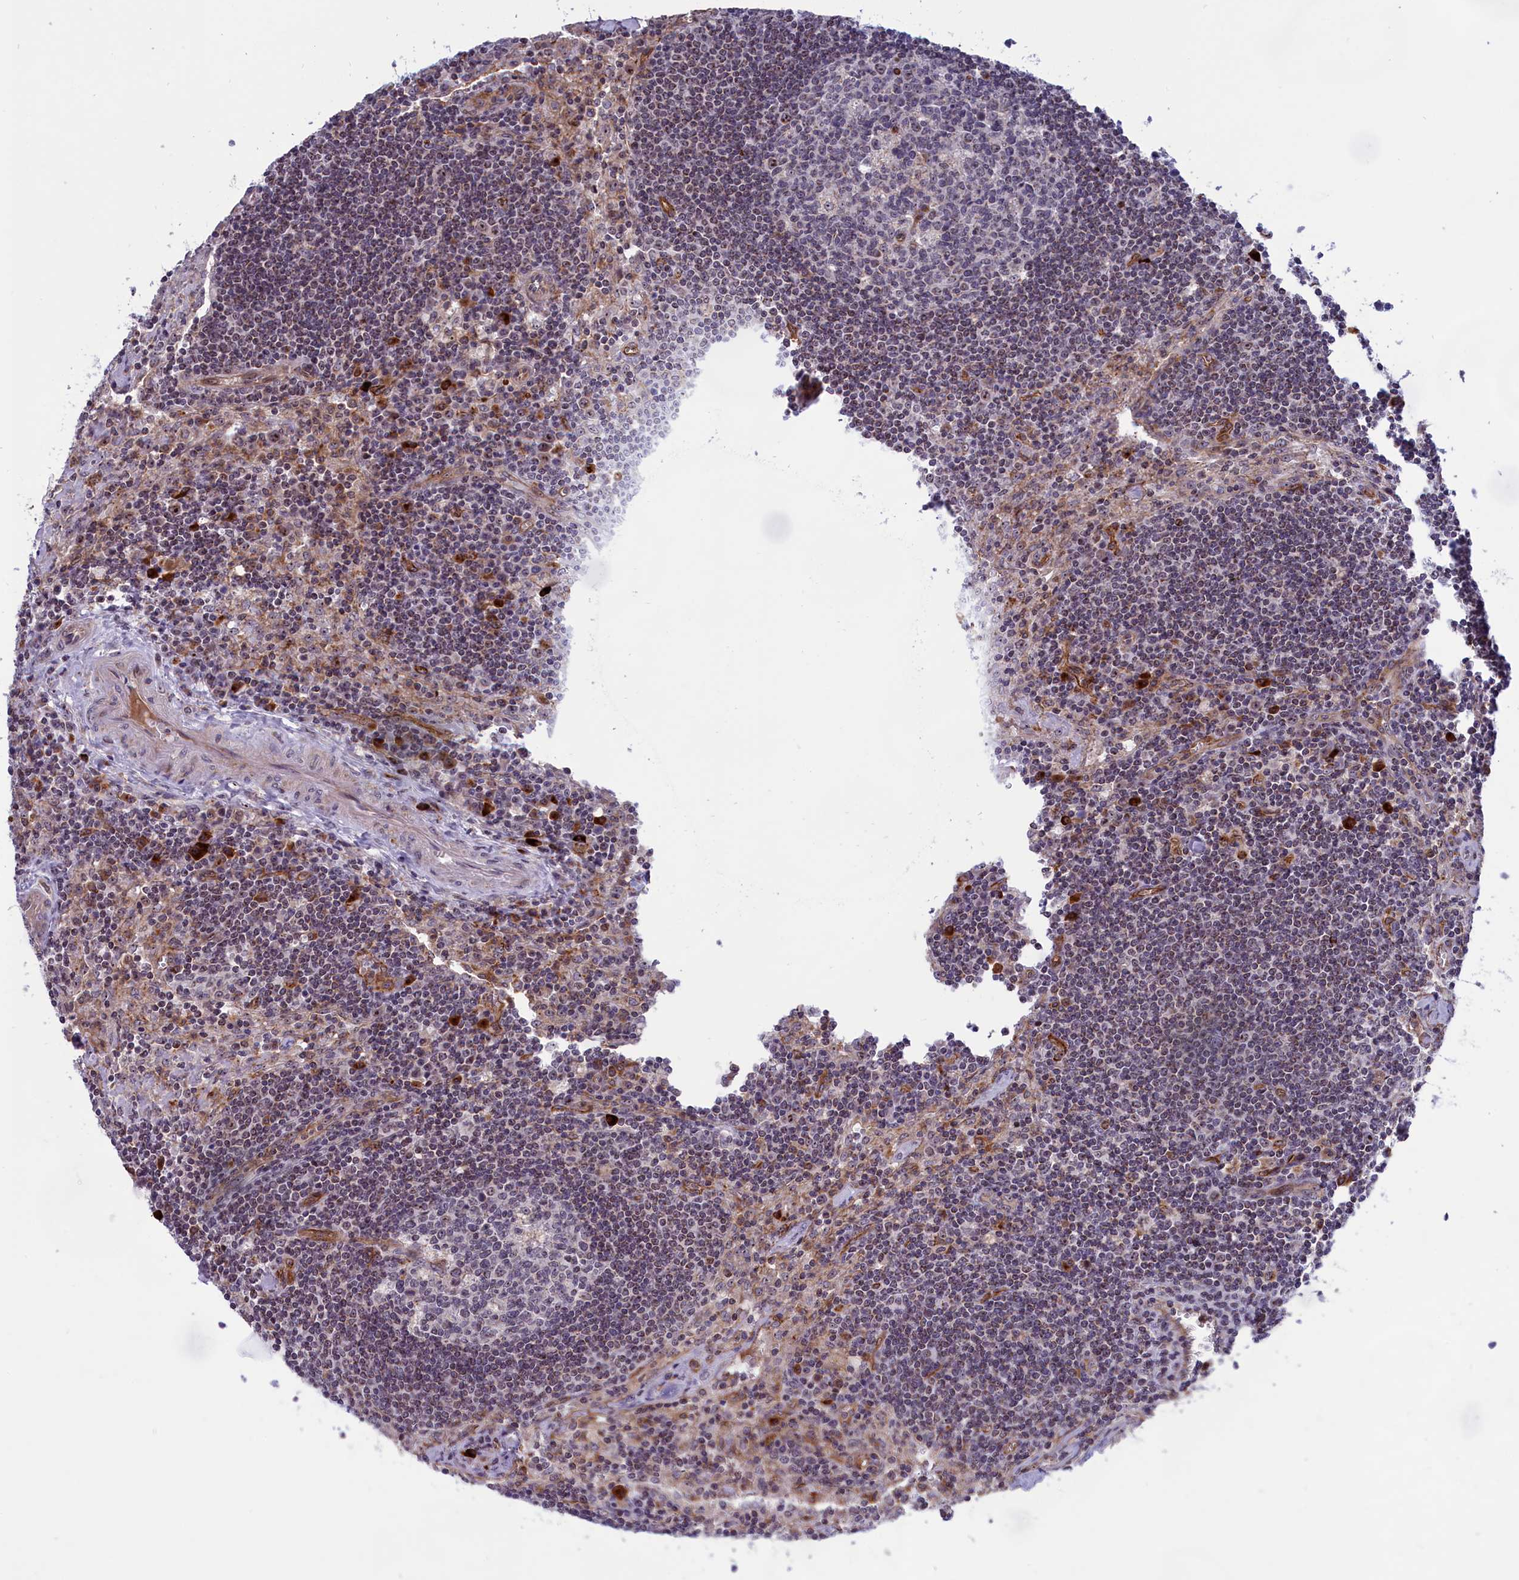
{"staining": {"intensity": "negative", "quantity": "none", "location": "none"}, "tissue": "lymph node", "cell_type": "Germinal center cells", "image_type": "normal", "snomed": [{"axis": "morphology", "description": "Normal tissue, NOS"}, {"axis": "topography", "description": "Lymph node"}], "caption": "The micrograph exhibits no staining of germinal center cells in normal lymph node. Brightfield microscopy of immunohistochemistry (IHC) stained with DAB (brown) and hematoxylin (blue), captured at high magnification.", "gene": "MPND", "patient": {"sex": "male", "age": 58}}